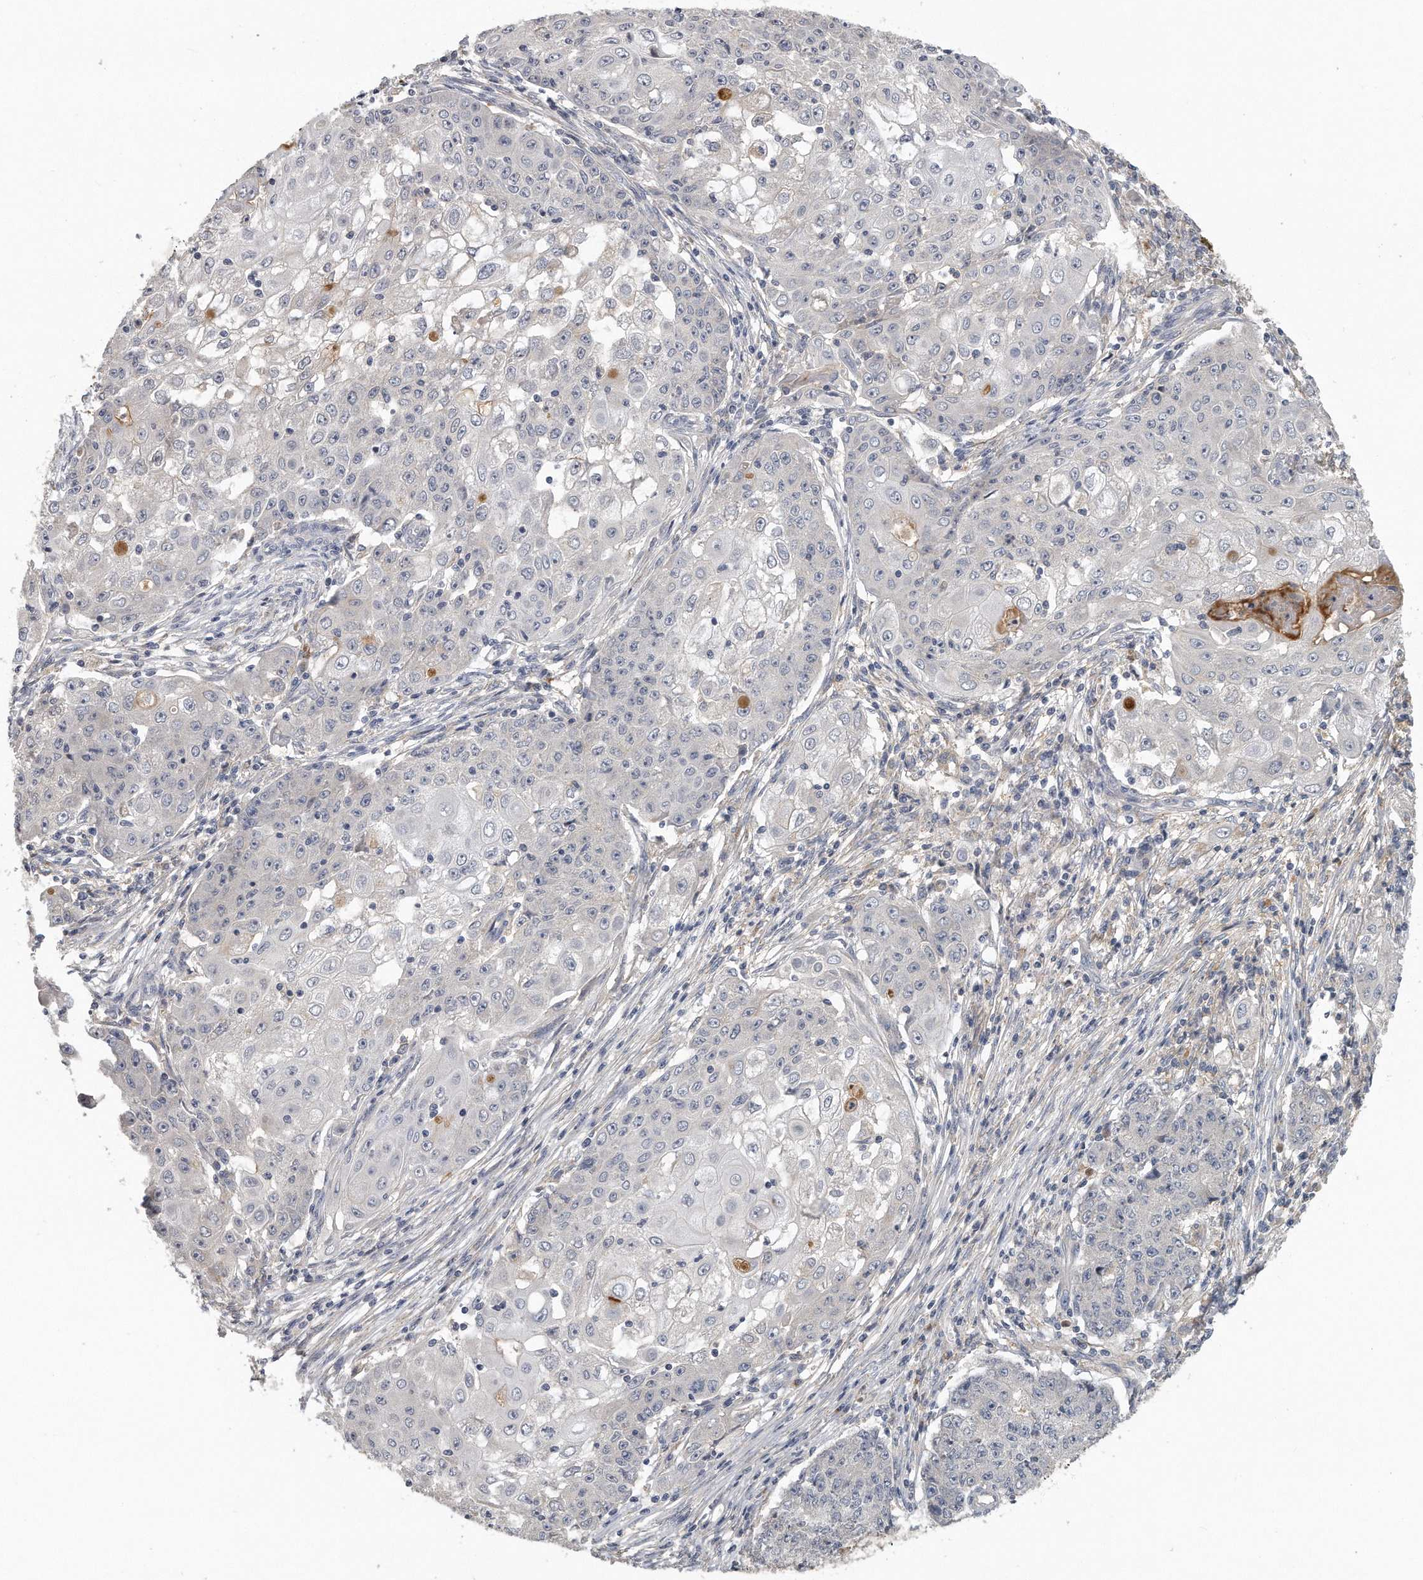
{"staining": {"intensity": "negative", "quantity": "none", "location": "none"}, "tissue": "ovarian cancer", "cell_type": "Tumor cells", "image_type": "cancer", "snomed": [{"axis": "morphology", "description": "Carcinoma, endometroid"}, {"axis": "topography", "description": "Ovary"}], "caption": "IHC histopathology image of neoplastic tissue: human ovarian cancer (endometroid carcinoma) stained with DAB (3,3'-diaminobenzidine) demonstrates no significant protein expression in tumor cells. (DAB (3,3'-diaminobenzidine) immunohistochemistry (IHC) visualized using brightfield microscopy, high magnification).", "gene": "TRAPPC14", "patient": {"sex": "female", "age": 42}}